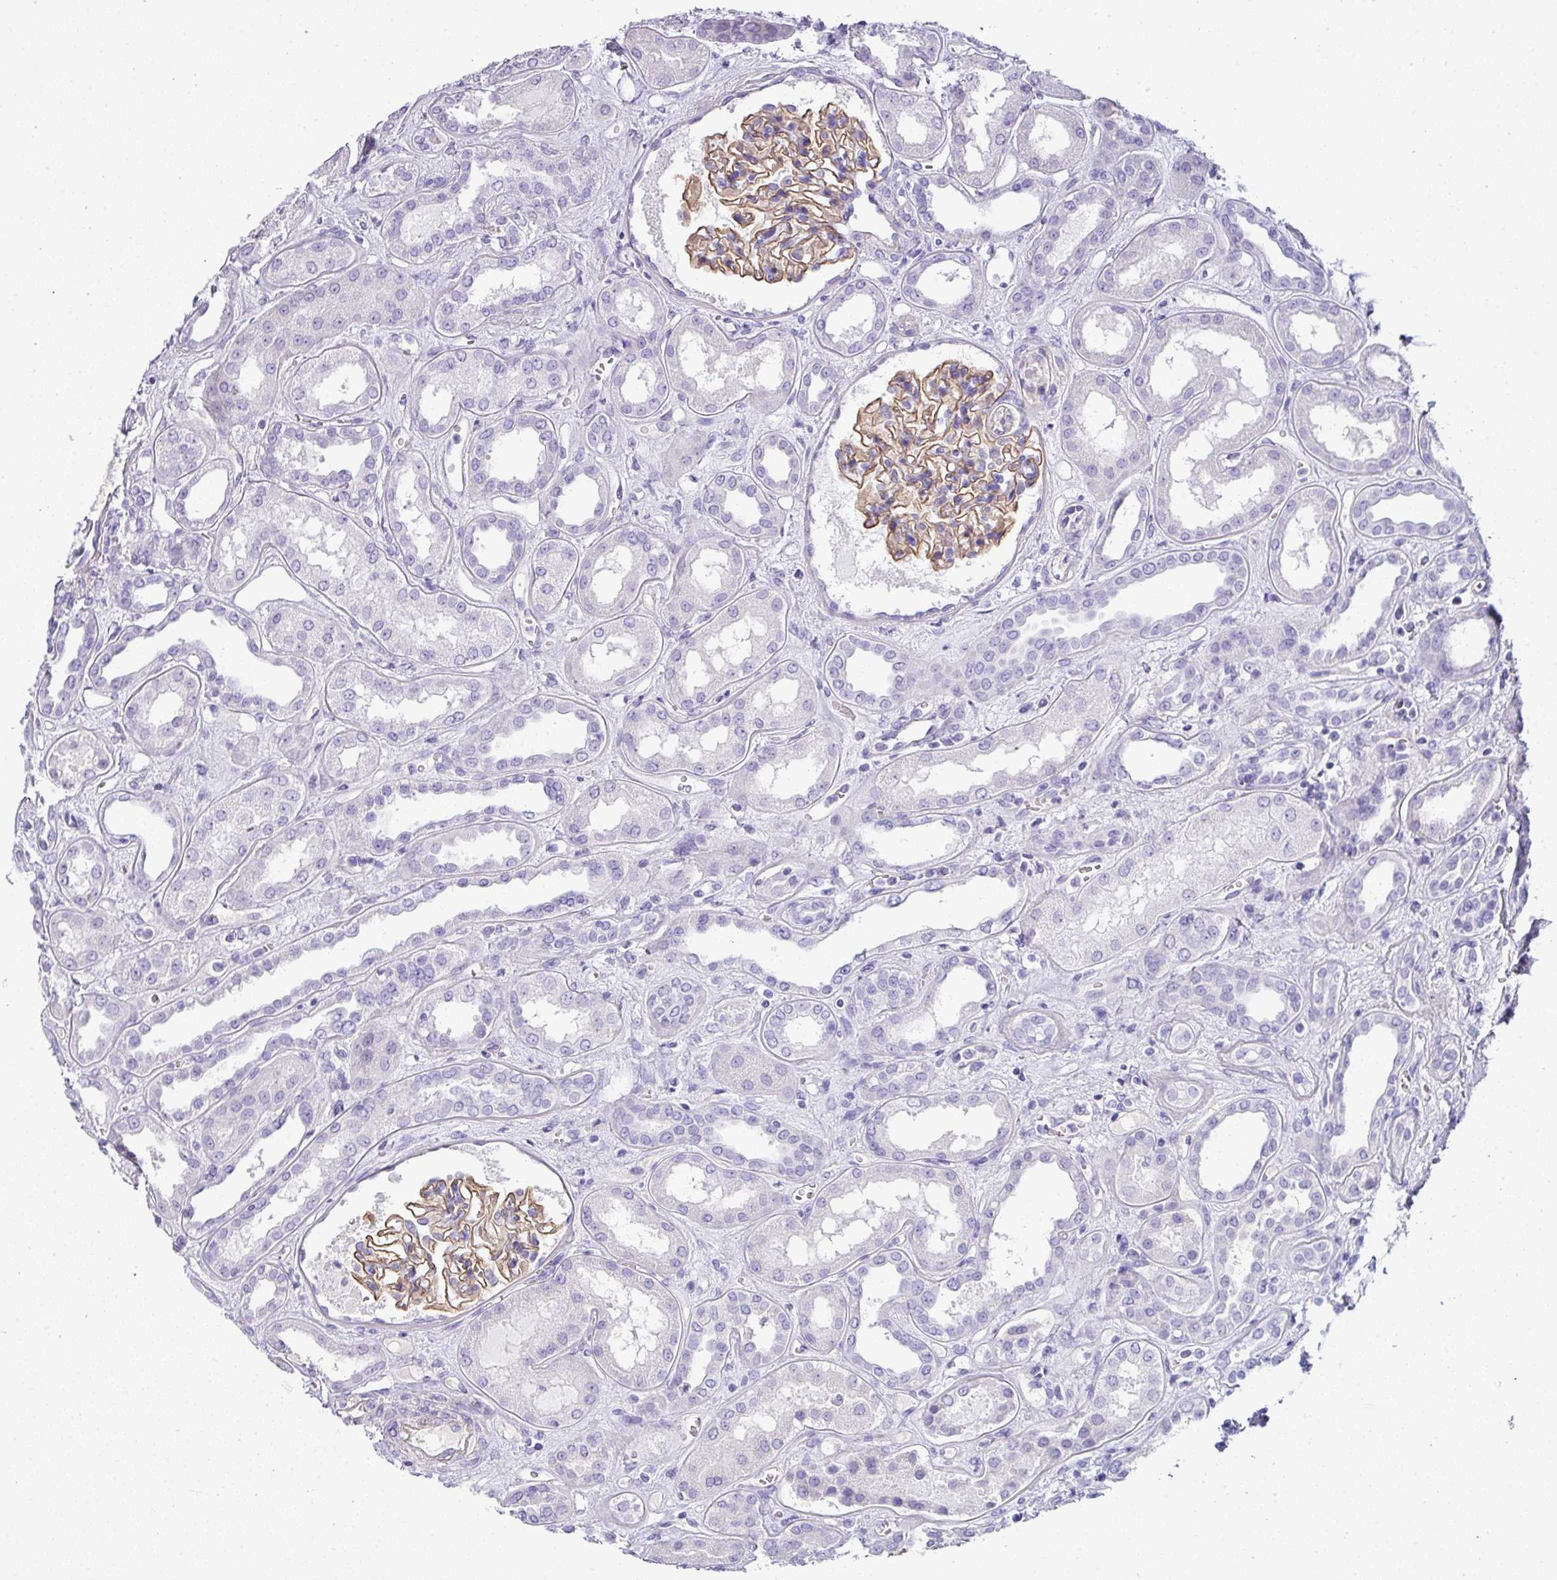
{"staining": {"intensity": "moderate", "quantity": "25%-75%", "location": "cytoplasmic/membranous"}, "tissue": "kidney", "cell_type": "Cells in glomeruli", "image_type": "normal", "snomed": [{"axis": "morphology", "description": "Normal tissue, NOS"}, {"axis": "topography", "description": "Kidney"}], "caption": "Cells in glomeruli demonstrate medium levels of moderate cytoplasmic/membranous expression in approximately 25%-75% of cells in benign kidney.", "gene": "VCX2", "patient": {"sex": "male", "age": 59}}